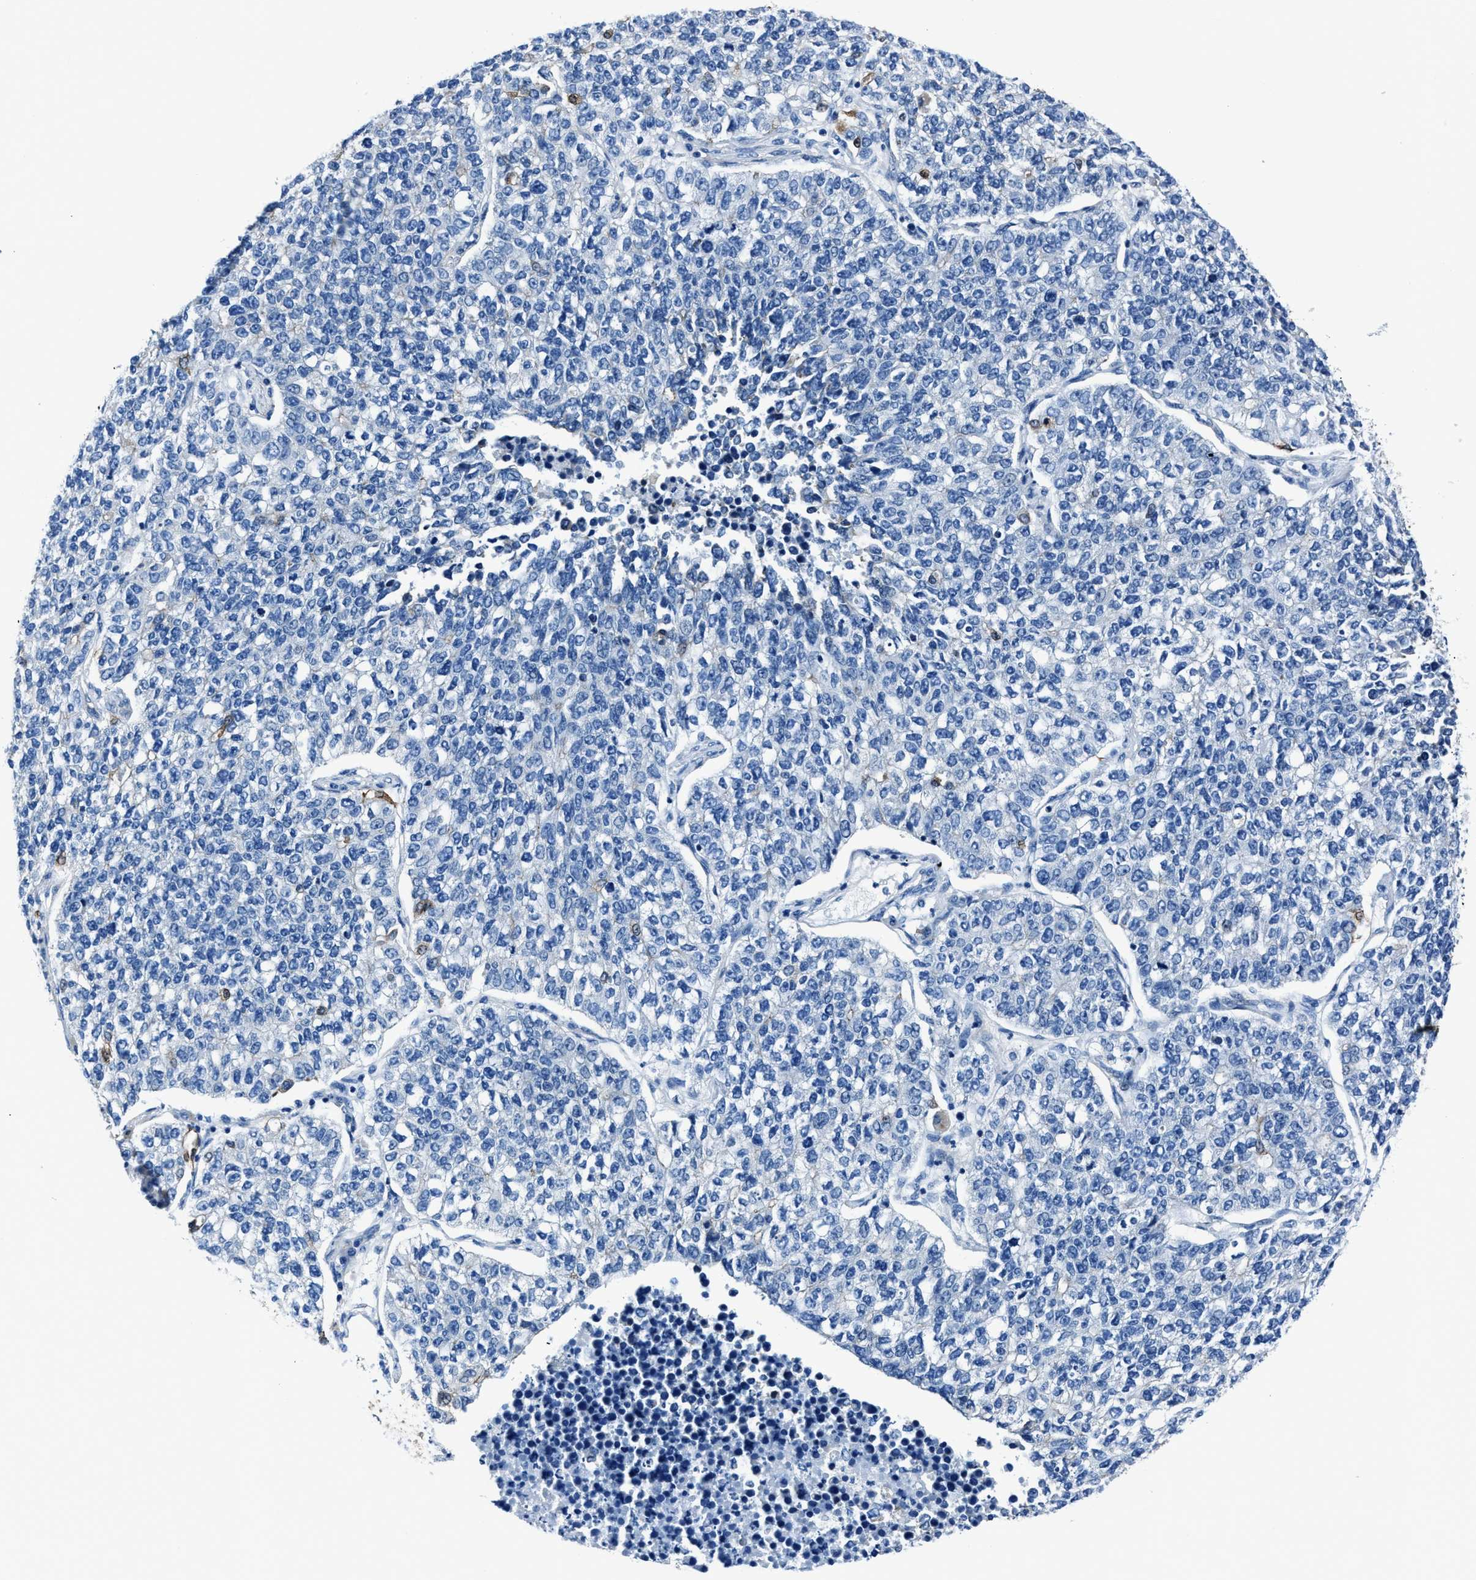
{"staining": {"intensity": "negative", "quantity": "none", "location": "none"}, "tissue": "lung cancer", "cell_type": "Tumor cells", "image_type": "cancer", "snomed": [{"axis": "morphology", "description": "Adenocarcinoma, NOS"}, {"axis": "topography", "description": "Lung"}], "caption": "Adenocarcinoma (lung) stained for a protein using IHC displays no positivity tumor cells.", "gene": "LMO7", "patient": {"sex": "male", "age": 49}}